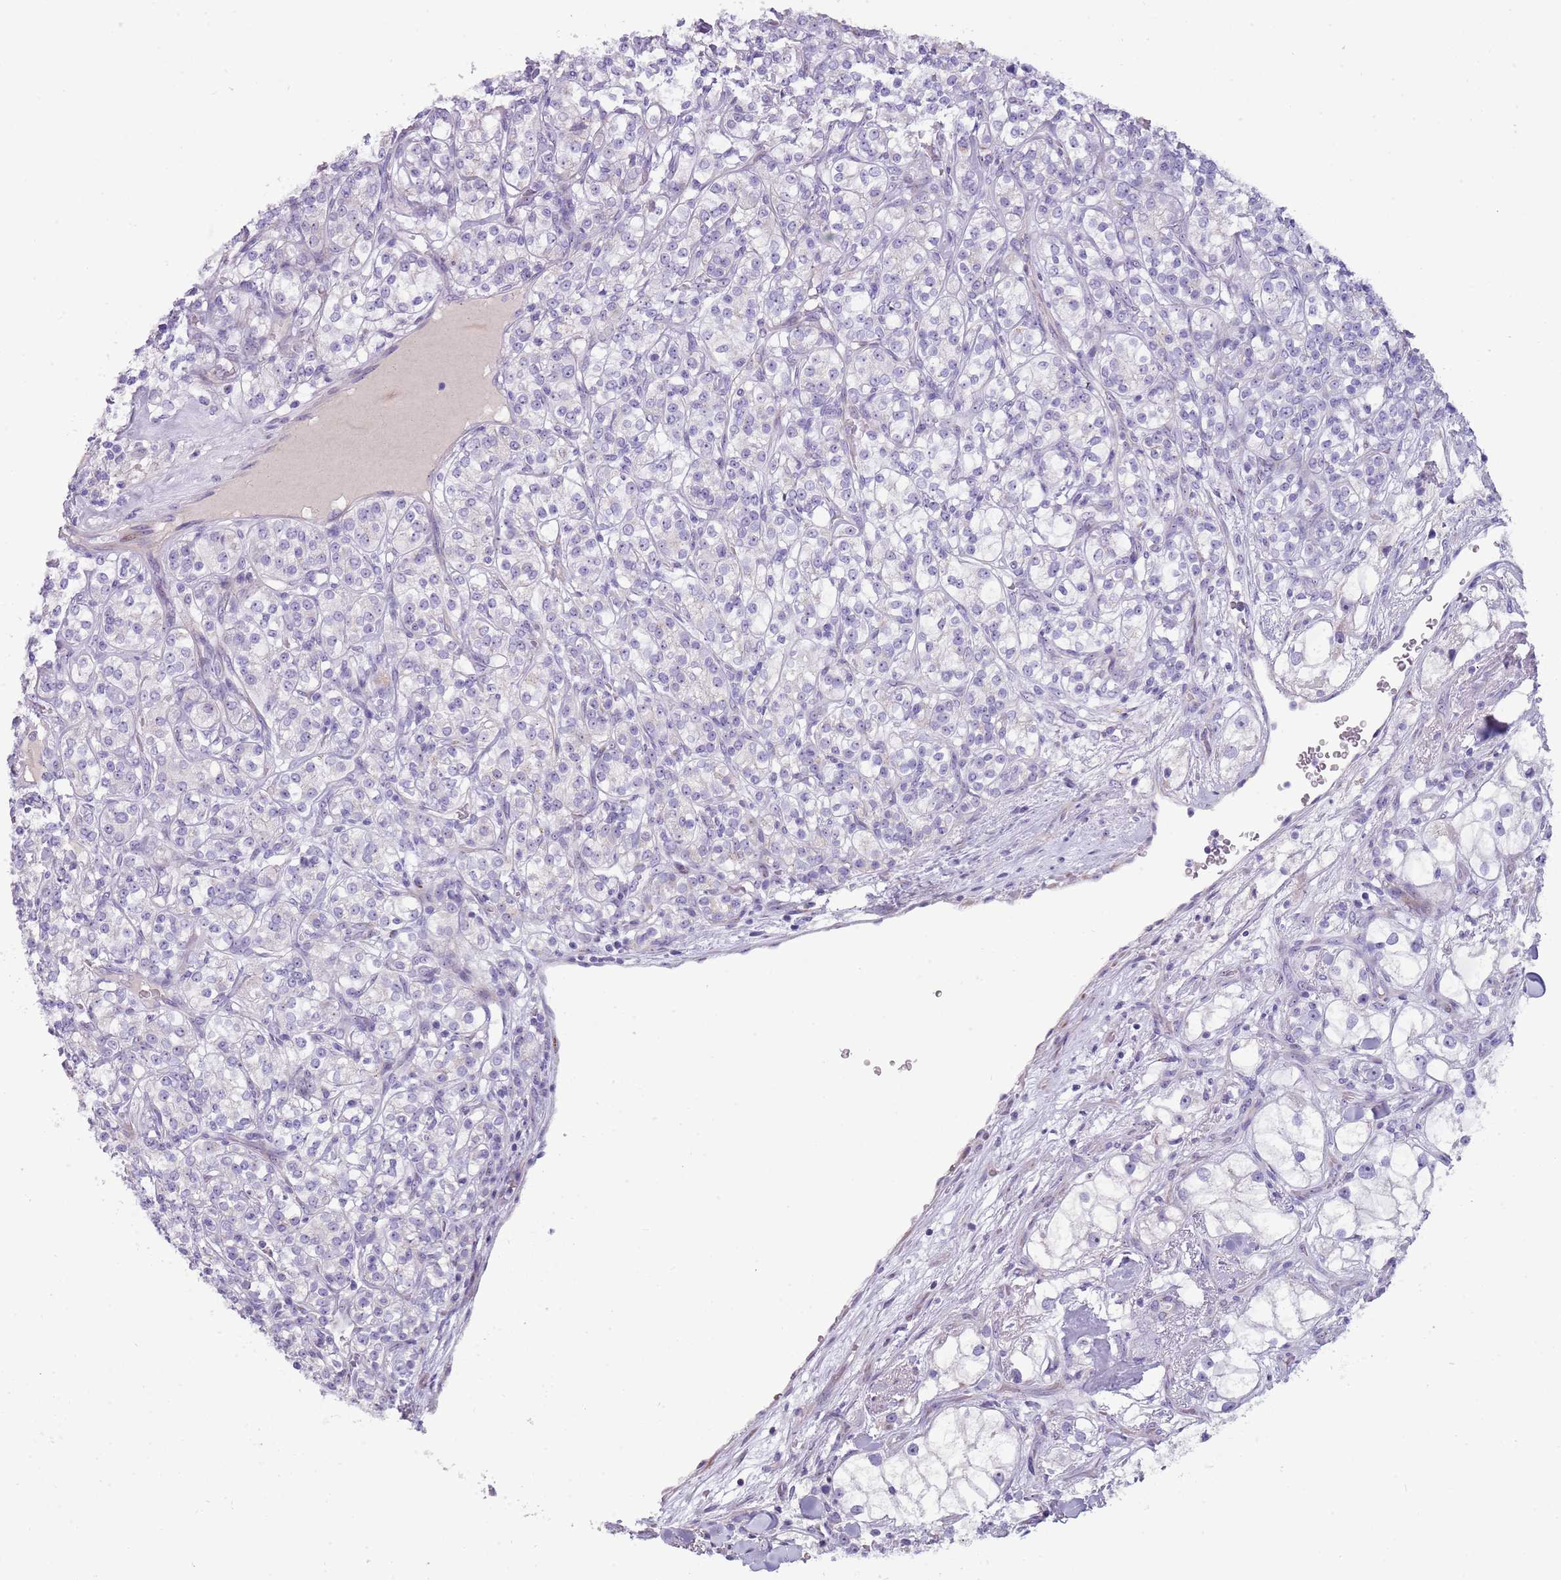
{"staining": {"intensity": "negative", "quantity": "none", "location": "none"}, "tissue": "renal cancer", "cell_type": "Tumor cells", "image_type": "cancer", "snomed": [{"axis": "morphology", "description": "Adenocarcinoma, NOS"}, {"axis": "topography", "description": "Kidney"}], "caption": "This is an immunohistochemistry (IHC) histopathology image of human renal cancer. There is no staining in tumor cells.", "gene": "NBPF6", "patient": {"sex": "male", "age": 77}}